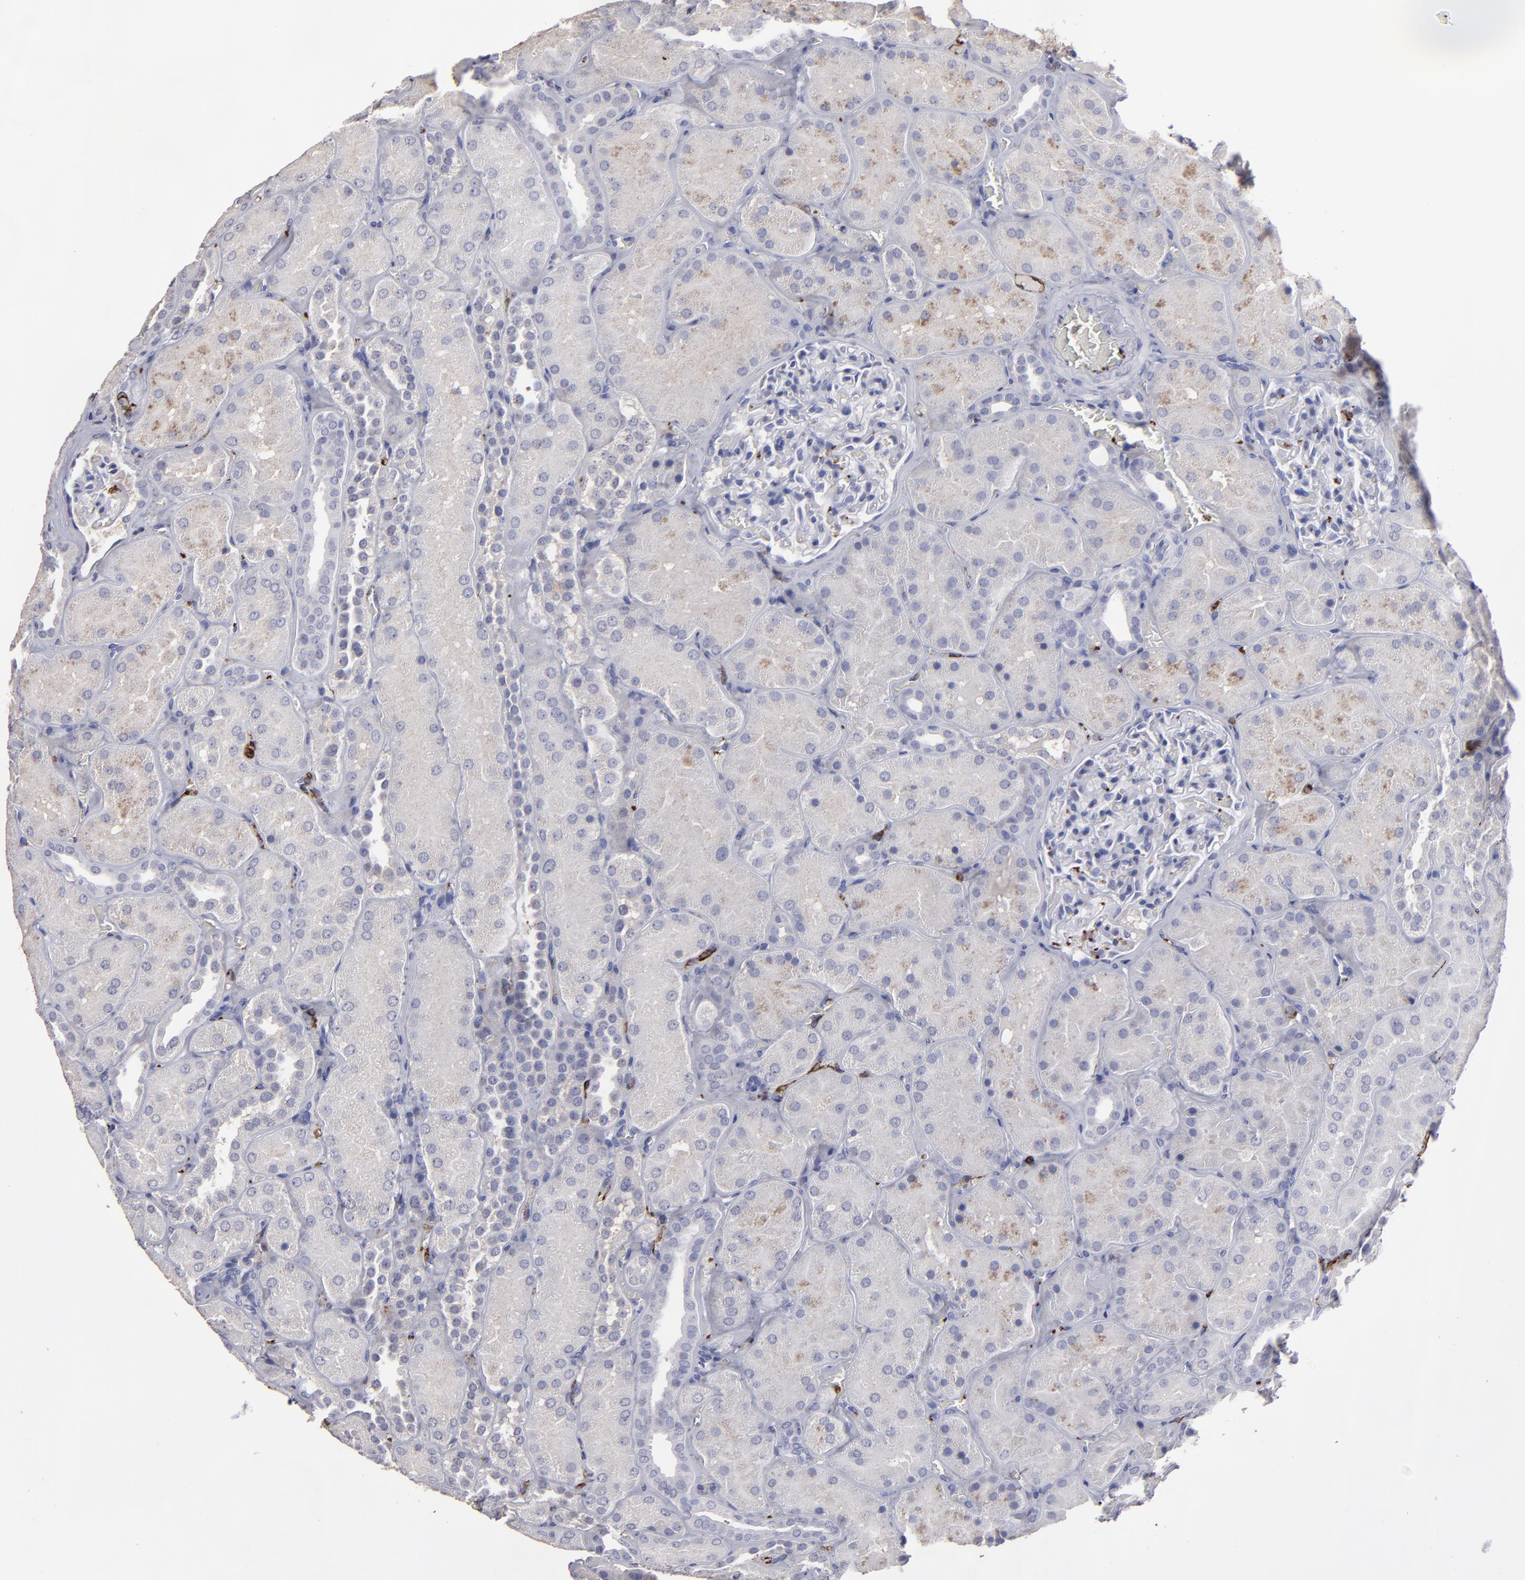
{"staining": {"intensity": "negative", "quantity": "none", "location": "none"}, "tissue": "kidney", "cell_type": "Cells in glomeruli", "image_type": "normal", "snomed": [{"axis": "morphology", "description": "Normal tissue, NOS"}, {"axis": "topography", "description": "Kidney"}], "caption": "IHC image of unremarkable human kidney stained for a protein (brown), which exhibits no staining in cells in glomeruli.", "gene": "CD36", "patient": {"sex": "male", "age": 28}}